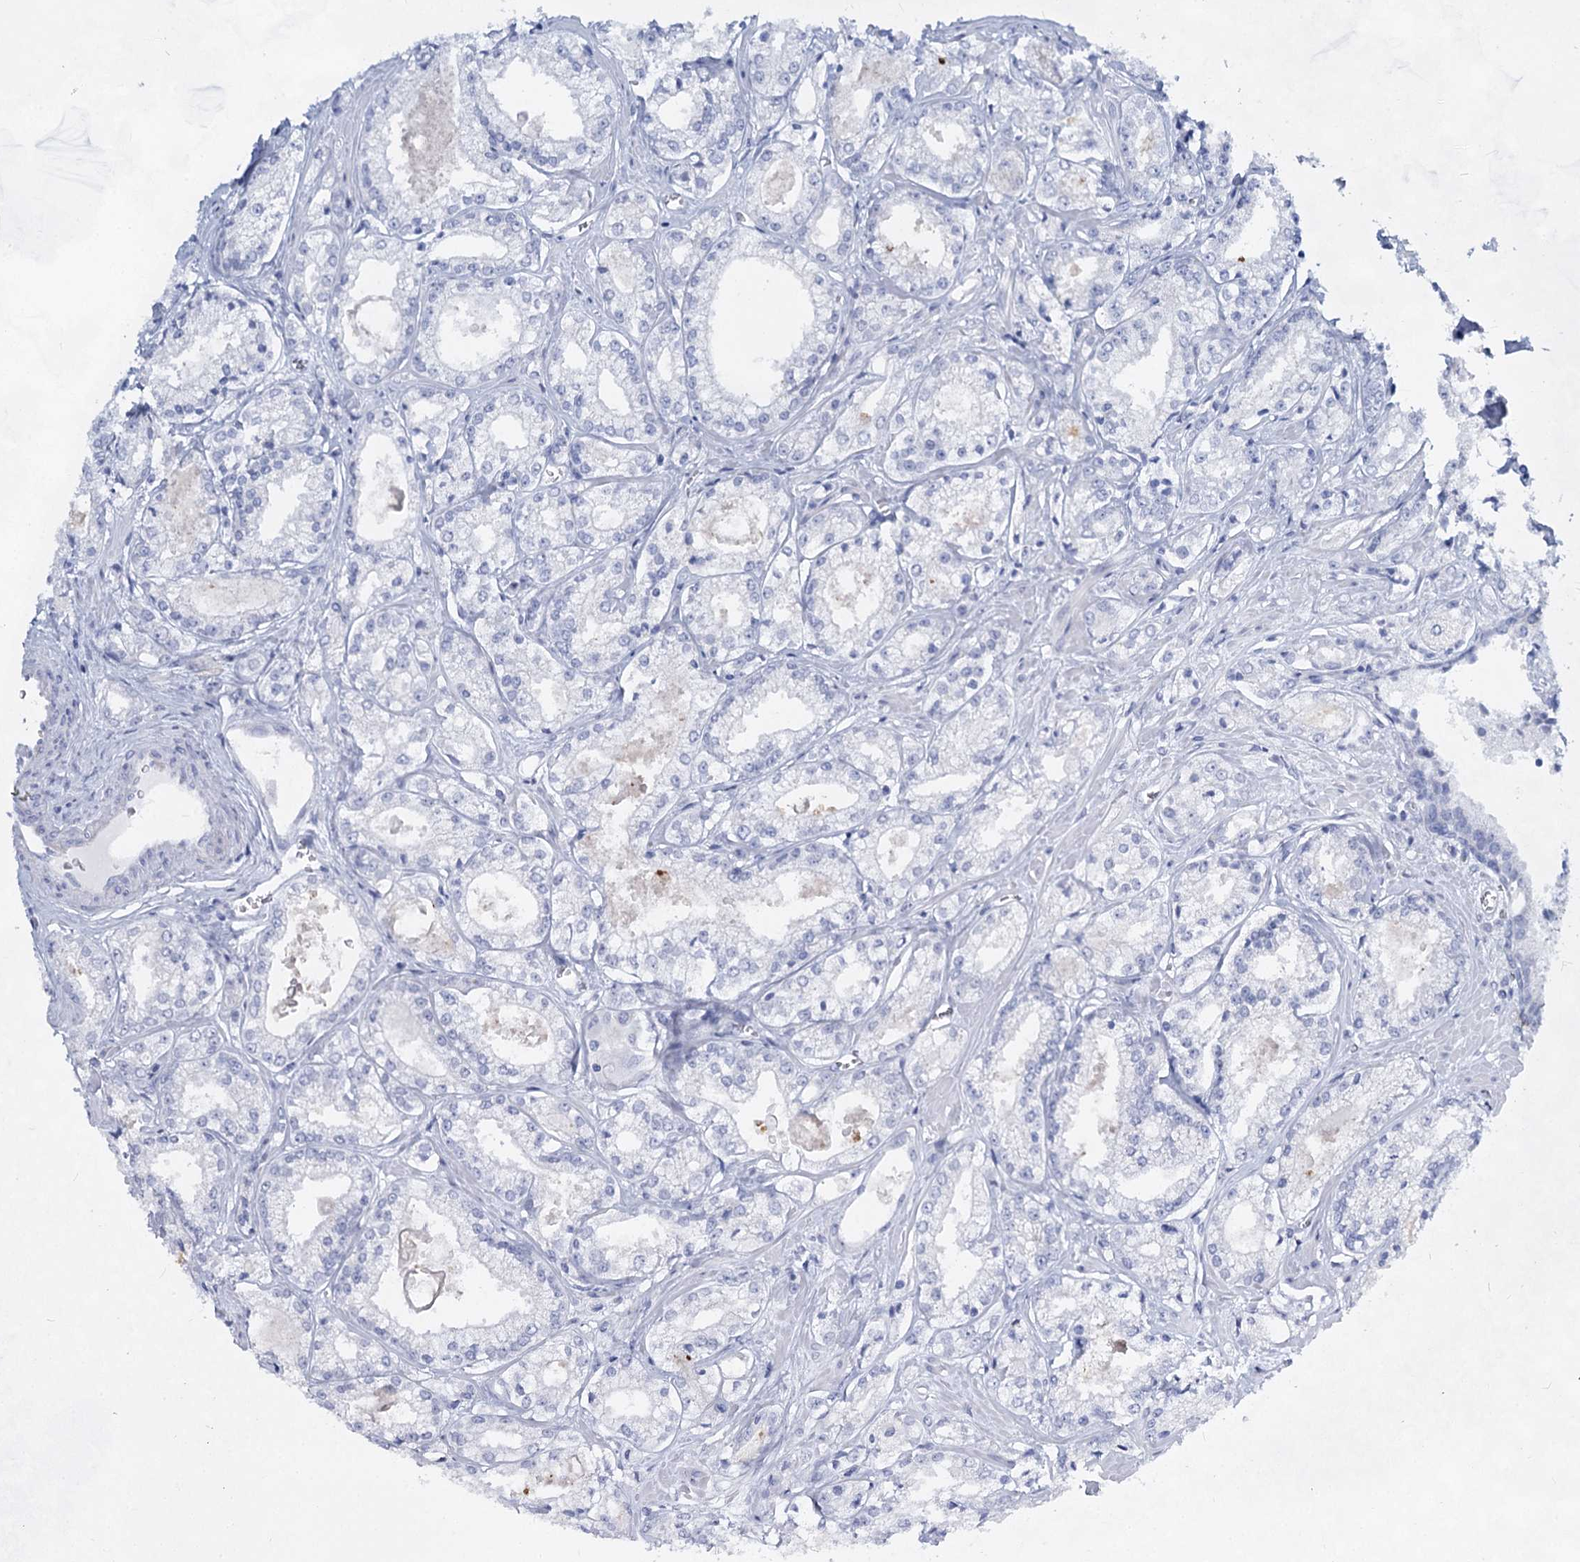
{"staining": {"intensity": "negative", "quantity": "none", "location": "none"}, "tissue": "prostate cancer", "cell_type": "Tumor cells", "image_type": "cancer", "snomed": [{"axis": "morphology", "description": "Adenocarcinoma, Low grade"}, {"axis": "topography", "description": "Prostate"}], "caption": "High power microscopy histopathology image of an immunohistochemistry photomicrograph of prostate cancer (adenocarcinoma (low-grade)), revealing no significant staining in tumor cells.", "gene": "SLC17A2", "patient": {"sex": "male", "age": 47}}